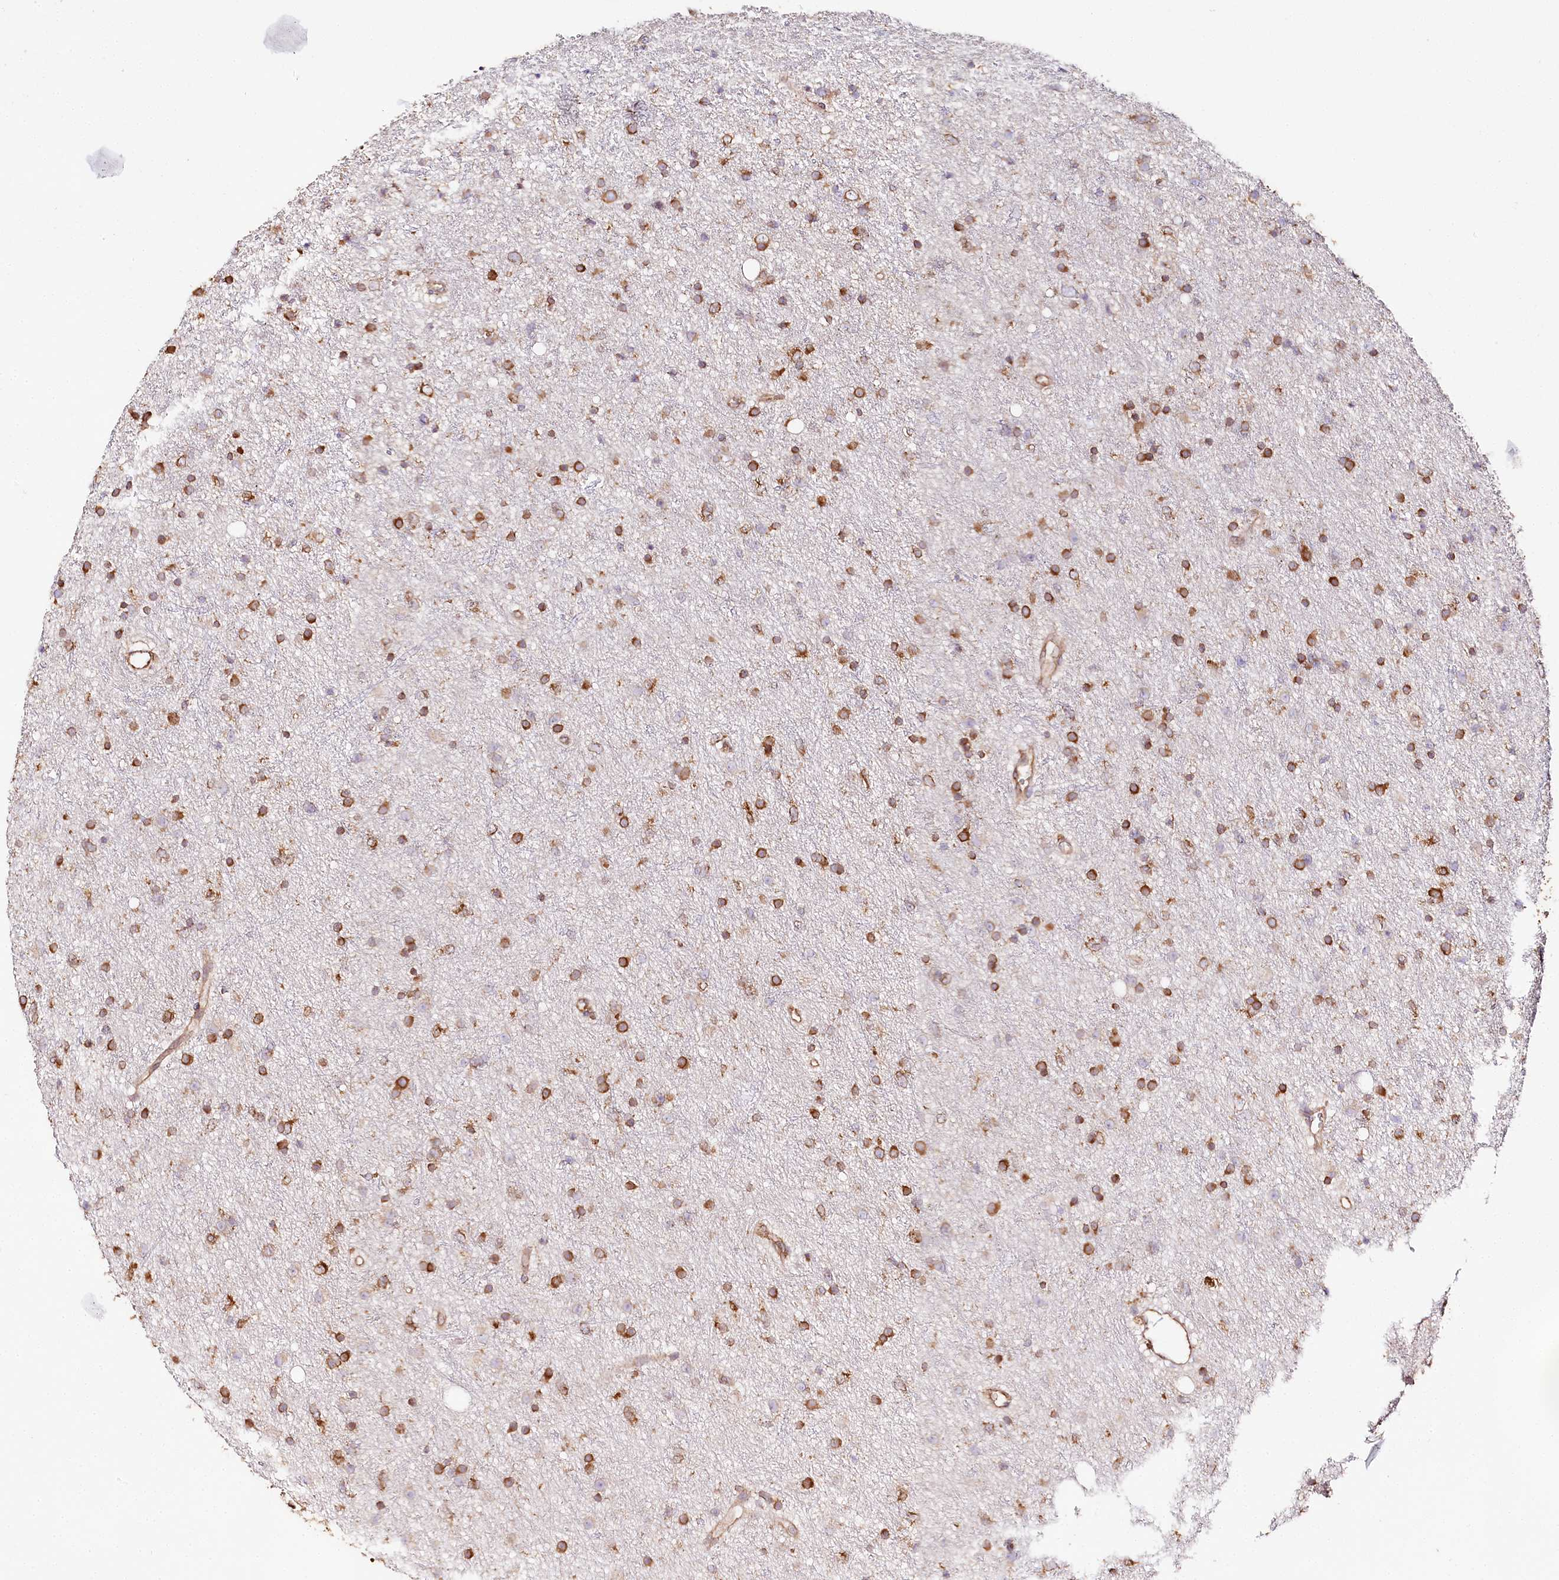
{"staining": {"intensity": "strong", "quantity": "25%-75%", "location": "cytoplasmic/membranous"}, "tissue": "glioma", "cell_type": "Tumor cells", "image_type": "cancer", "snomed": [{"axis": "morphology", "description": "Glioma, malignant, Low grade"}, {"axis": "topography", "description": "Cerebral cortex"}], "caption": "A micrograph of glioma stained for a protein displays strong cytoplasmic/membranous brown staining in tumor cells.", "gene": "CNPY2", "patient": {"sex": "female", "age": 39}}